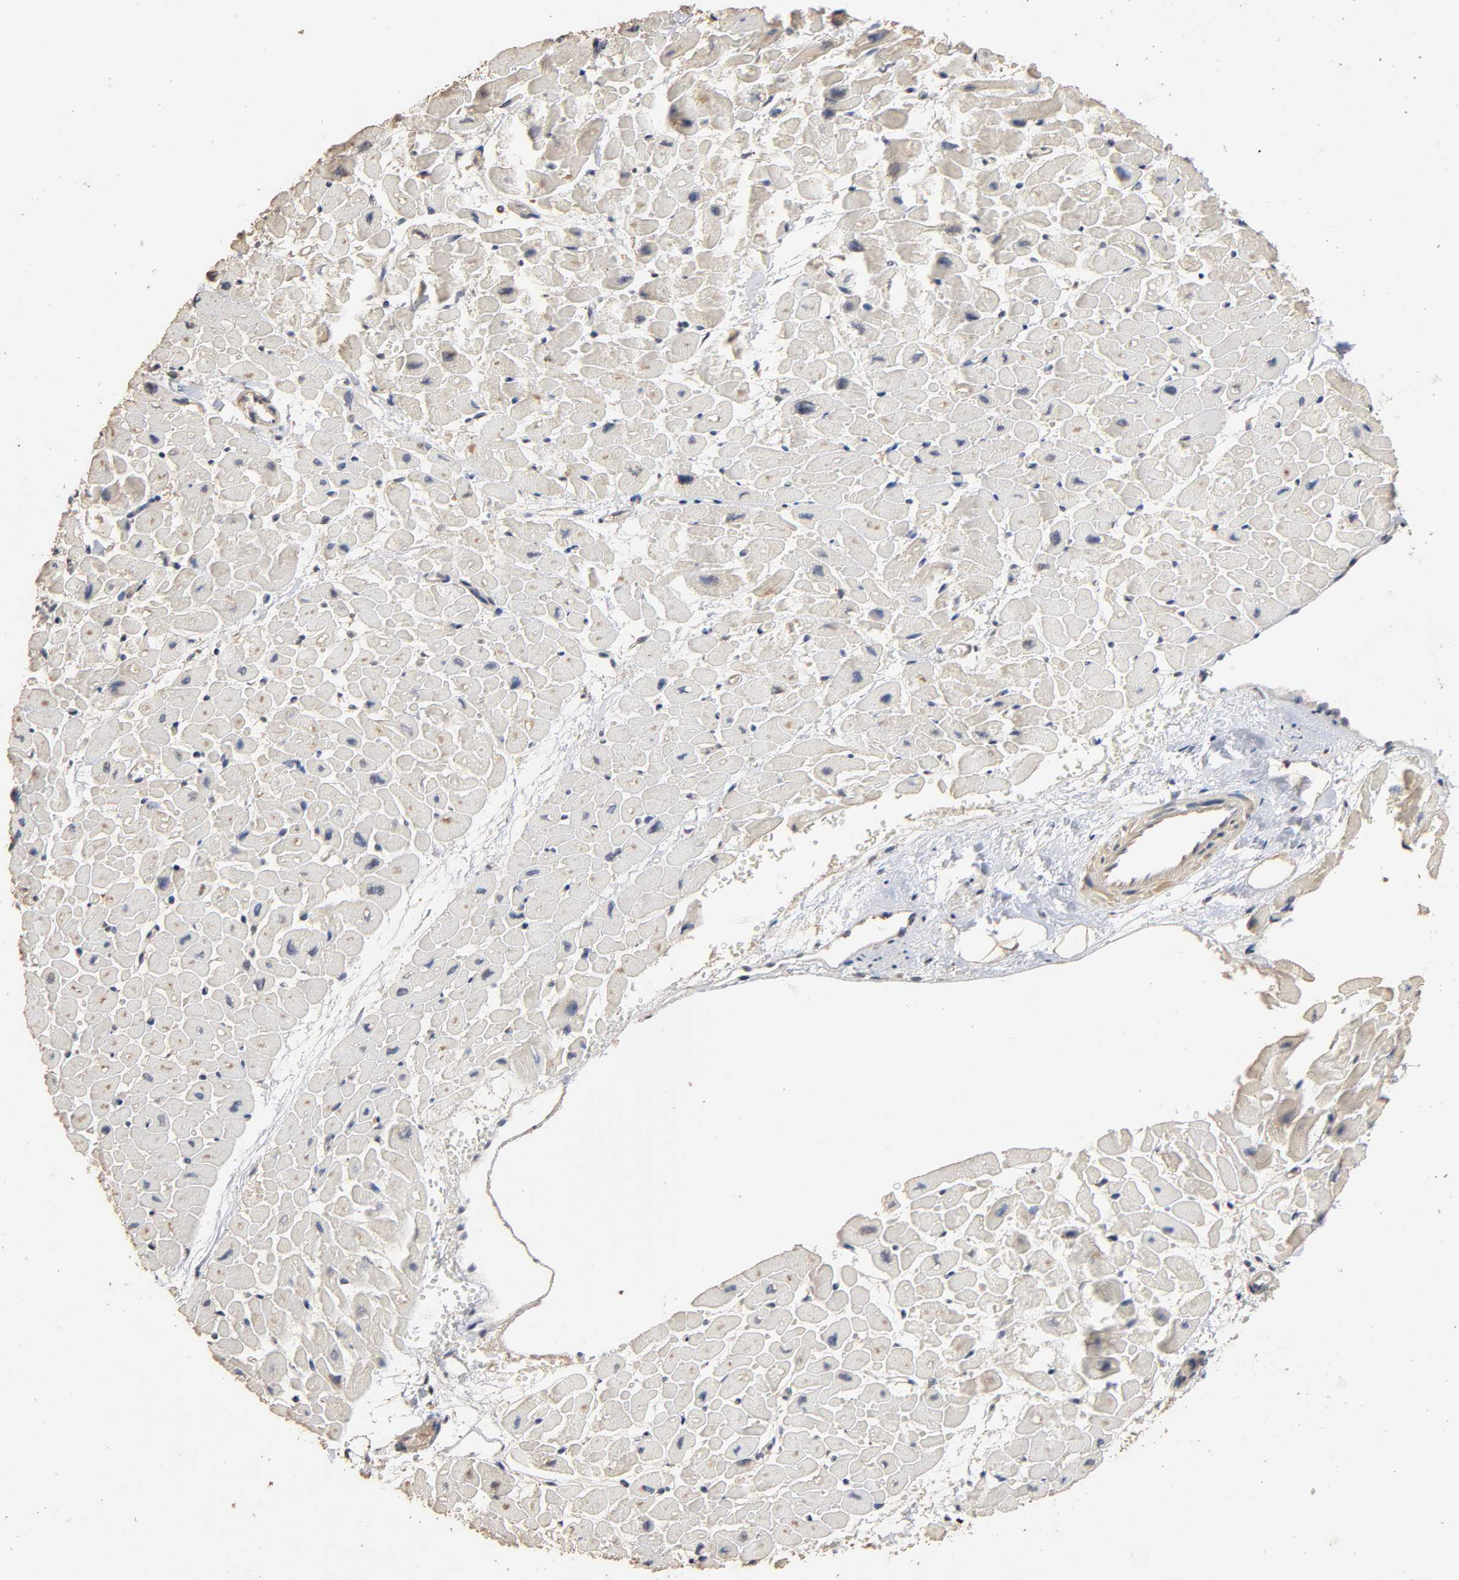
{"staining": {"intensity": "moderate", "quantity": "25%-75%", "location": "cytoplasmic/membranous"}, "tissue": "heart muscle", "cell_type": "Cardiomyocytes", "image_type": "normal", "snomed": [{"axis": "morphology", "description": "Normal tissue, NOS"}, {"axis": "topography", "description": "Heart"}], "caption": "Immunohistochemical staining of normal heart muscle reveals 25%-75% levels of moderate cytoplasmic/membranous protein staining in about 25%-75% of cardiomyocytes.", "gene": "ARHGEF7", "patient": {"sex": "male", "age": 45}}